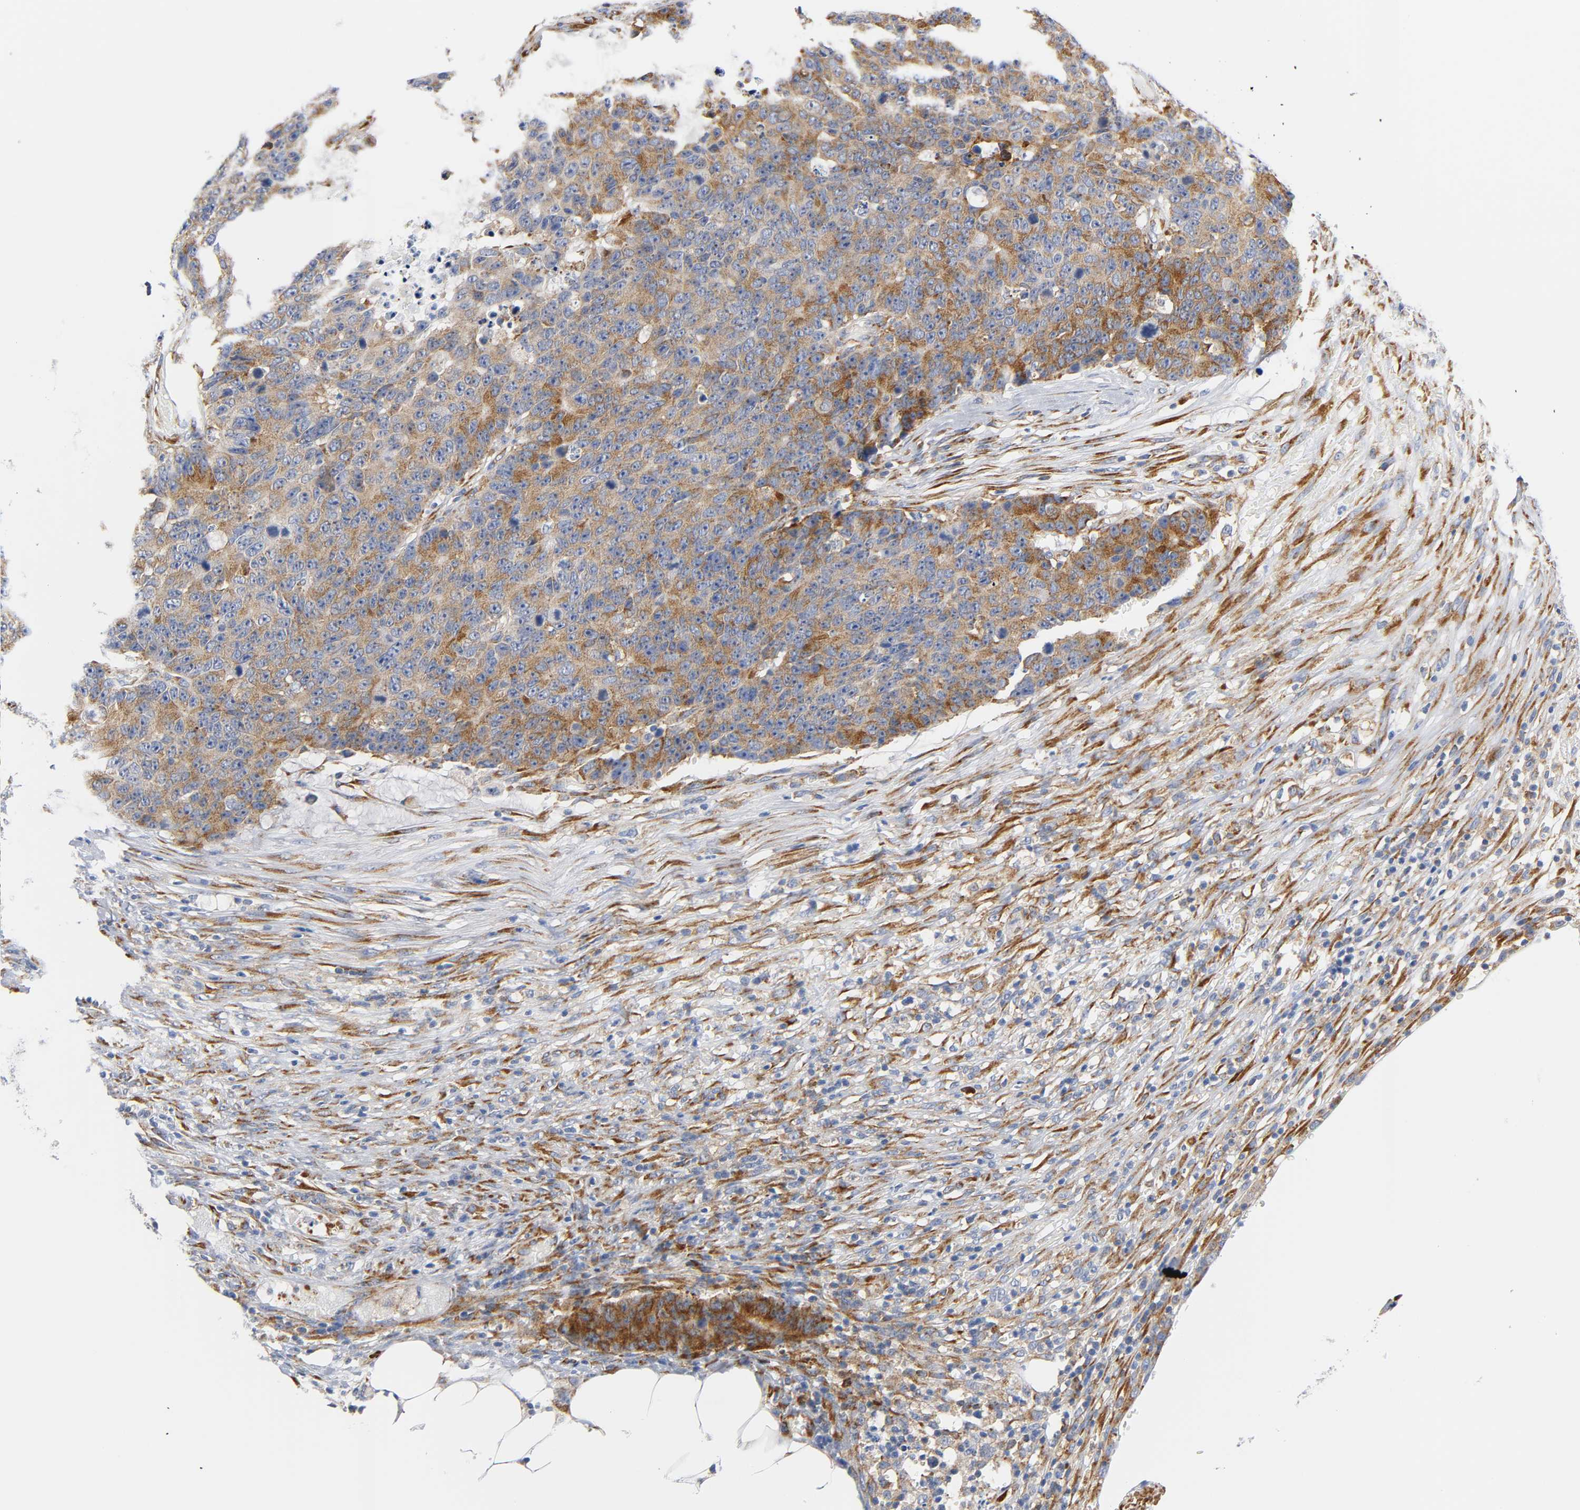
{"staining": {"intensity": "moderate", "quantity": ">75%", "location": "cytoplasmic/membranous"}, "tissue": "colorectal cancer", "cell_type": "Tumor cells", "image_type": "cancer", "snomed": [{"axis": "morphology", "description": "Adenocarcinoma, NOS"}, {"axis": "topography", "description": "Colon"}], "caption": "Human colorectal cancer stained with a protein marker shows moderate staining in tumor cells.", "gene": "REL", "patient": {"sex": "female", "age": 86}}